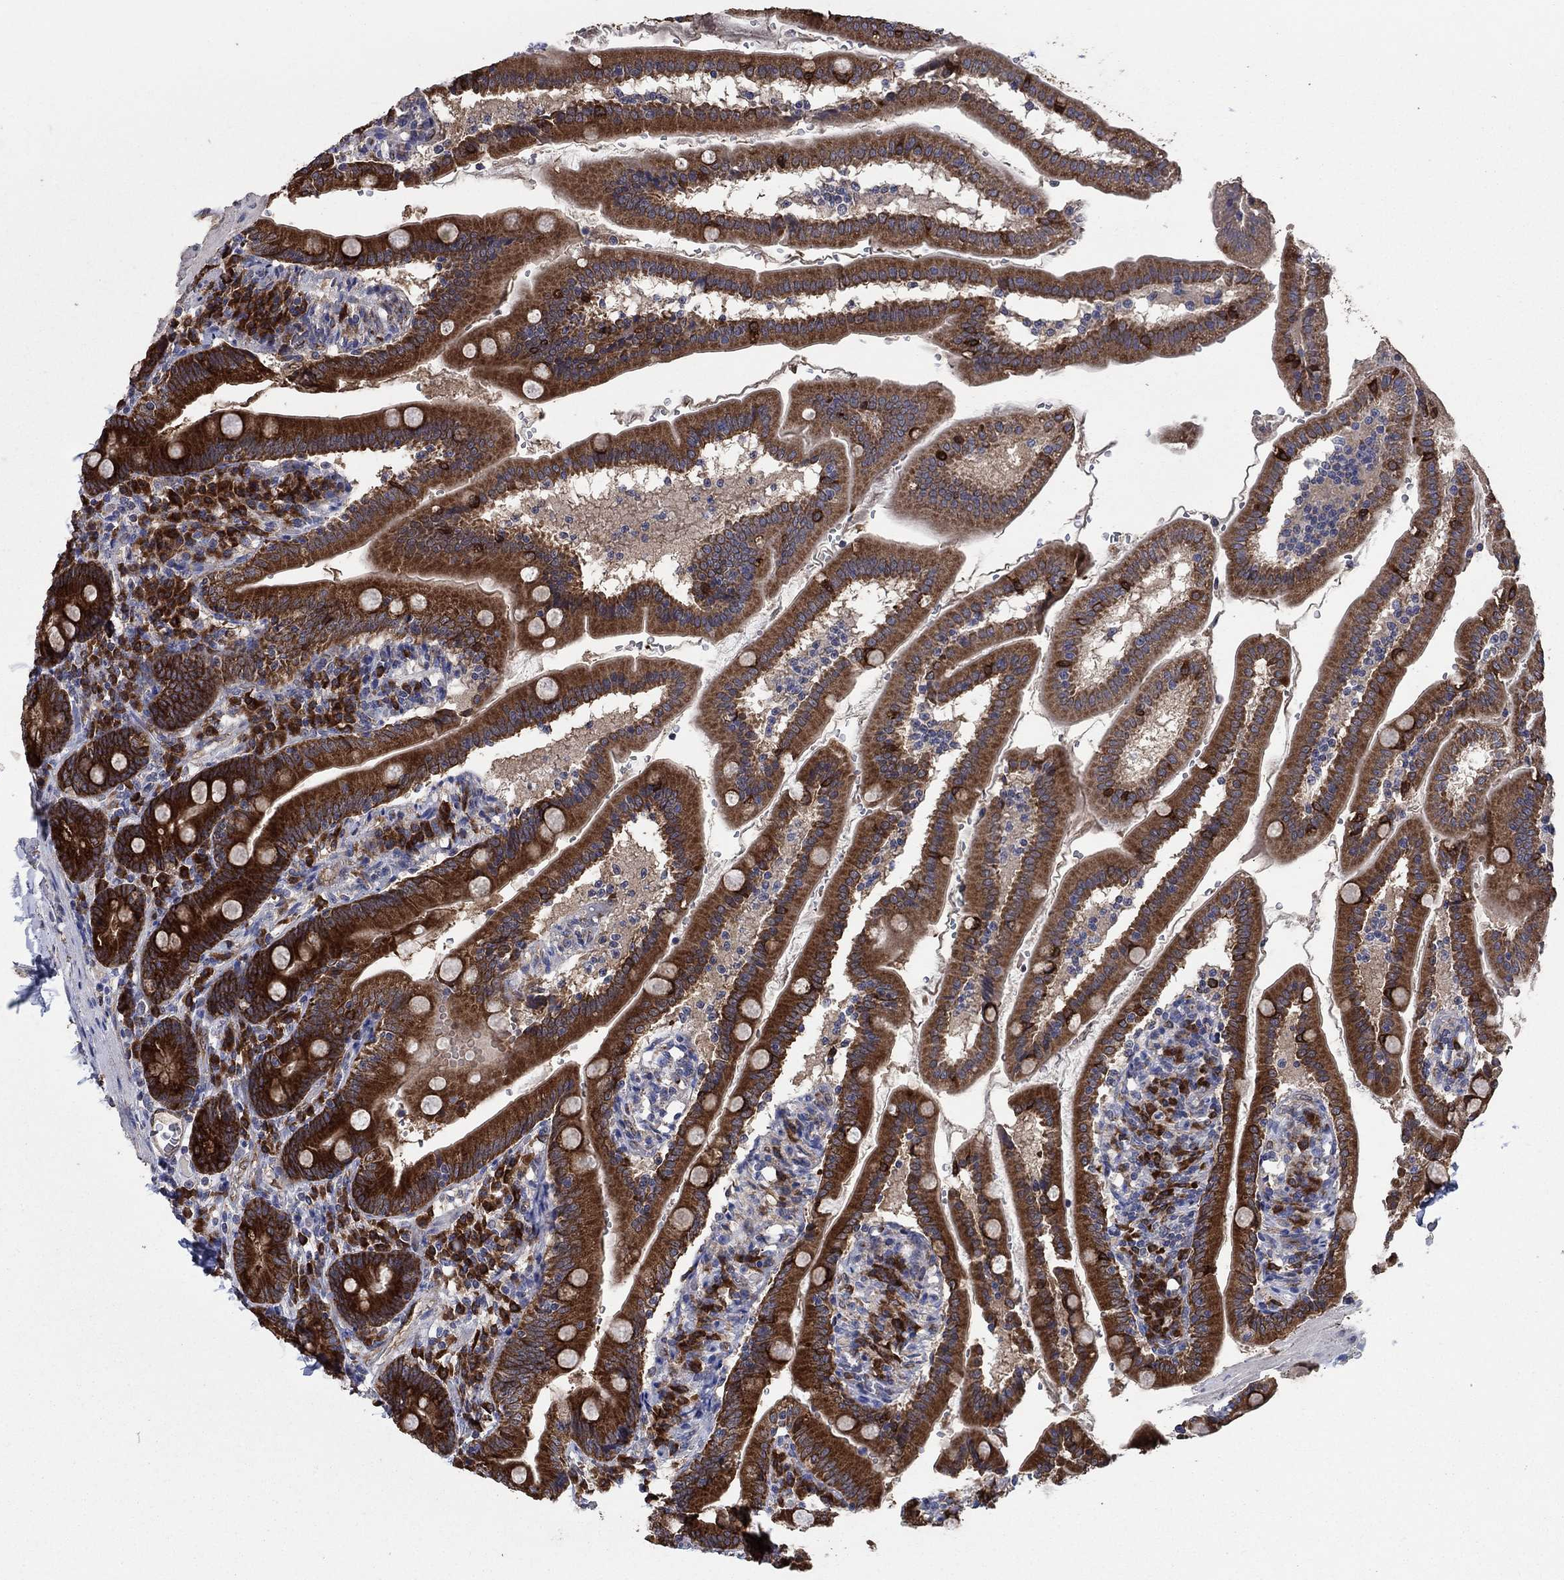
{"staining": {"intensity": "strong", "quantity": ">75%", "location": "cytoplasmic/membranous"}, "tissue": "duodenum", "cell_type": "Glandular cells", "image_type": "normal", "snomed": [{"axis": "morphology", "description": "Normal tissue, NOS"}, {"axis": "topography", "description": "Duodenum"}], "caption": "Benign duodenum displays strong cytoplasmic/membranous positivity in approximately >75% of glandular cells, visualized by immunohistochemistry.", "gene": "HID1", "patient": {"sex": "female", "age": 67}}